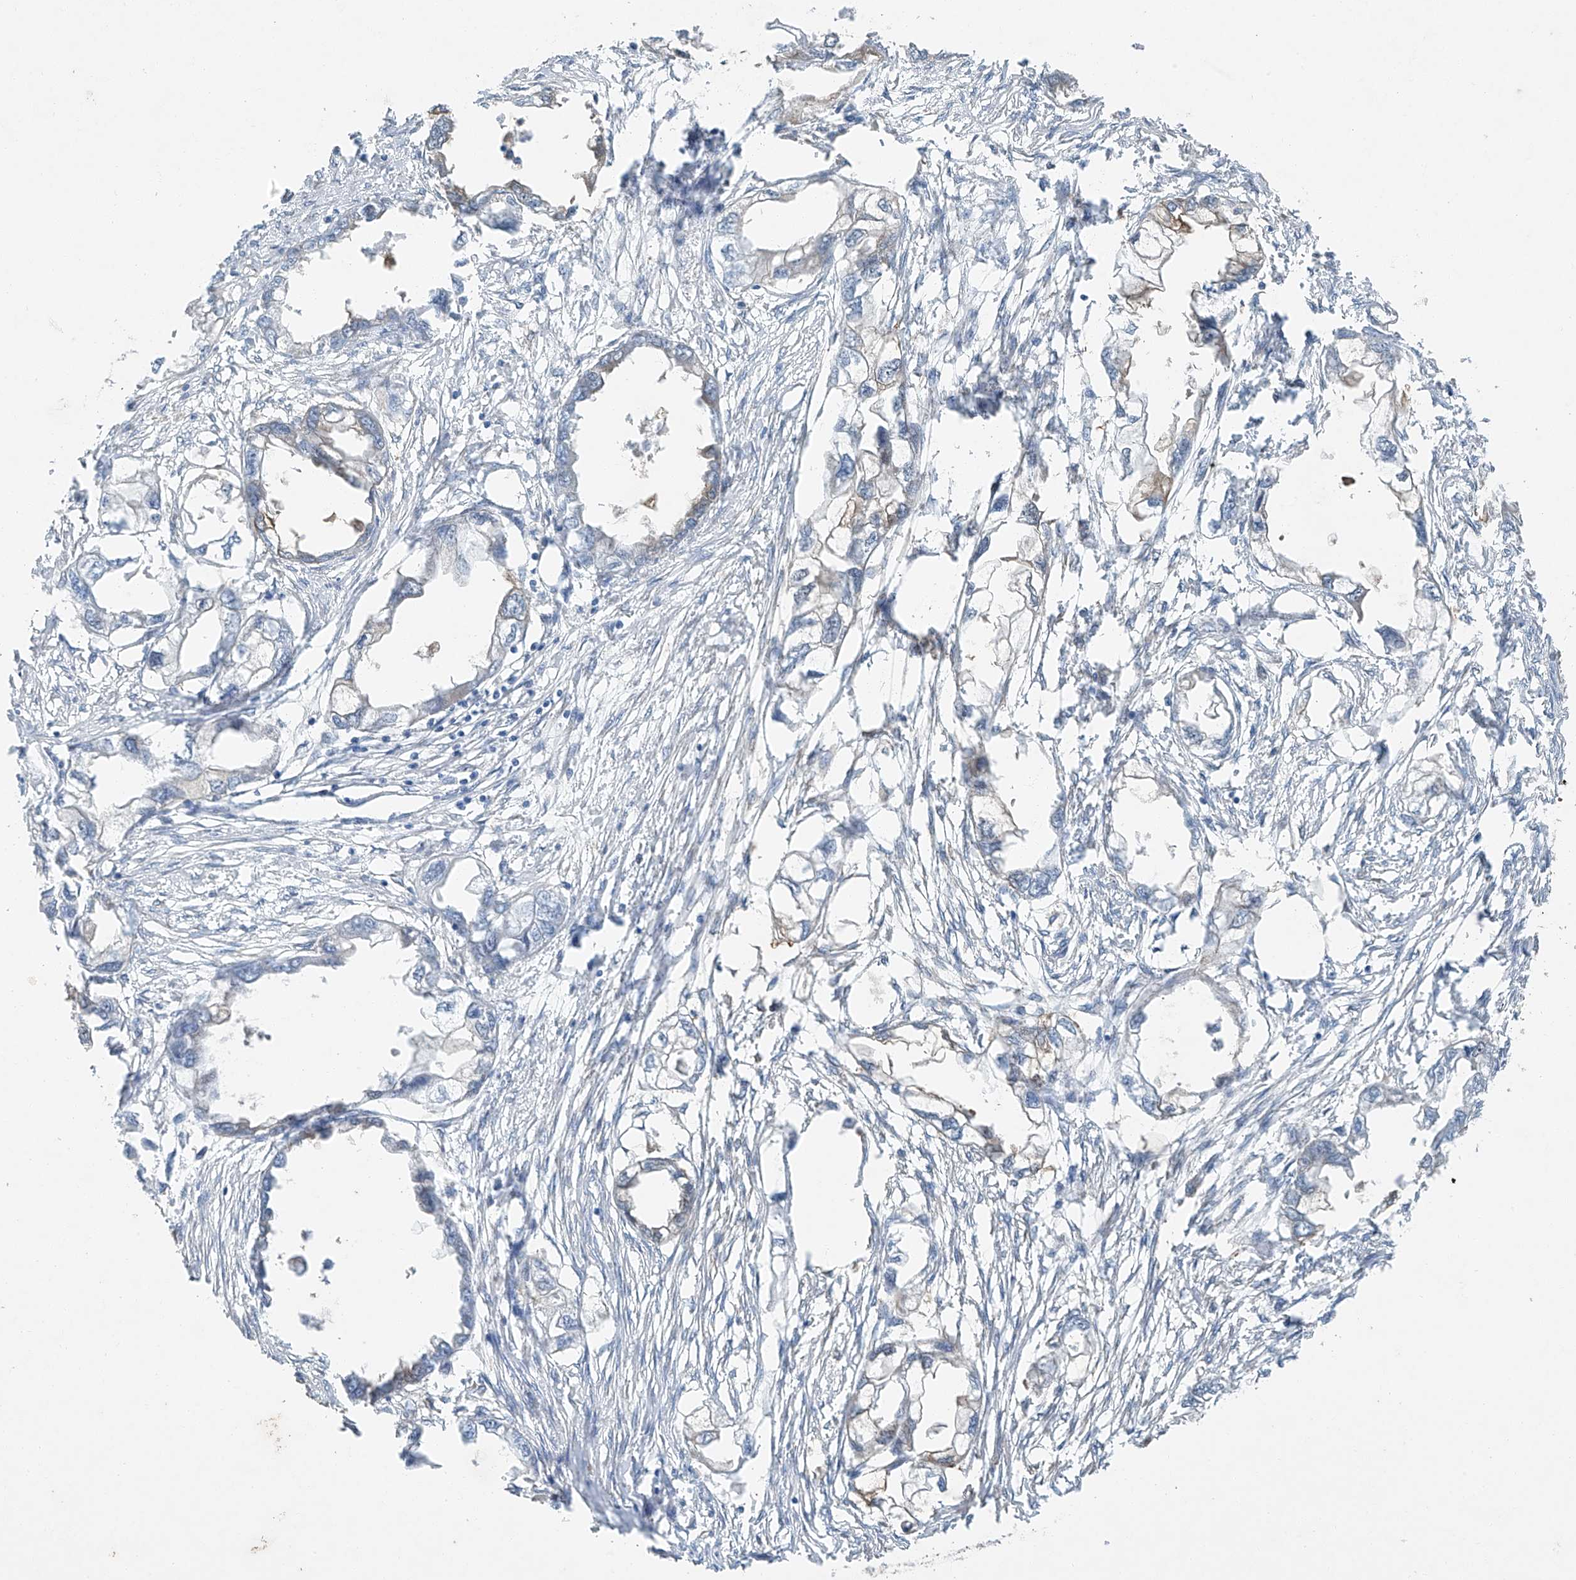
{"staining": {"intensity": "negative", "quantity": "none", "location": "none"}, "tissue": "endometrial cancer", "cell_type": "Tumor cells", "image_type": "cancer", "snomed": [{"axis": "morphology", "description": "Adenocarcinoma, NOS"}, {"axis": "morphology", "description": "Adenocarcinoma, metastatic, NOS"}, {"axis": "topography", "description": "Adipose tissue"}, {"axis": "topography", "description": "Endometrium"}], "caption": "Immunohistochemistry micrograph of neoplastic tissue: metastatic adenocarcinoma (endometrial) stained with DAB demonstrates no significant protein staining in tumor cells.", "gene": "TAF8", "patient": {"sex": "female", "age": 67}}